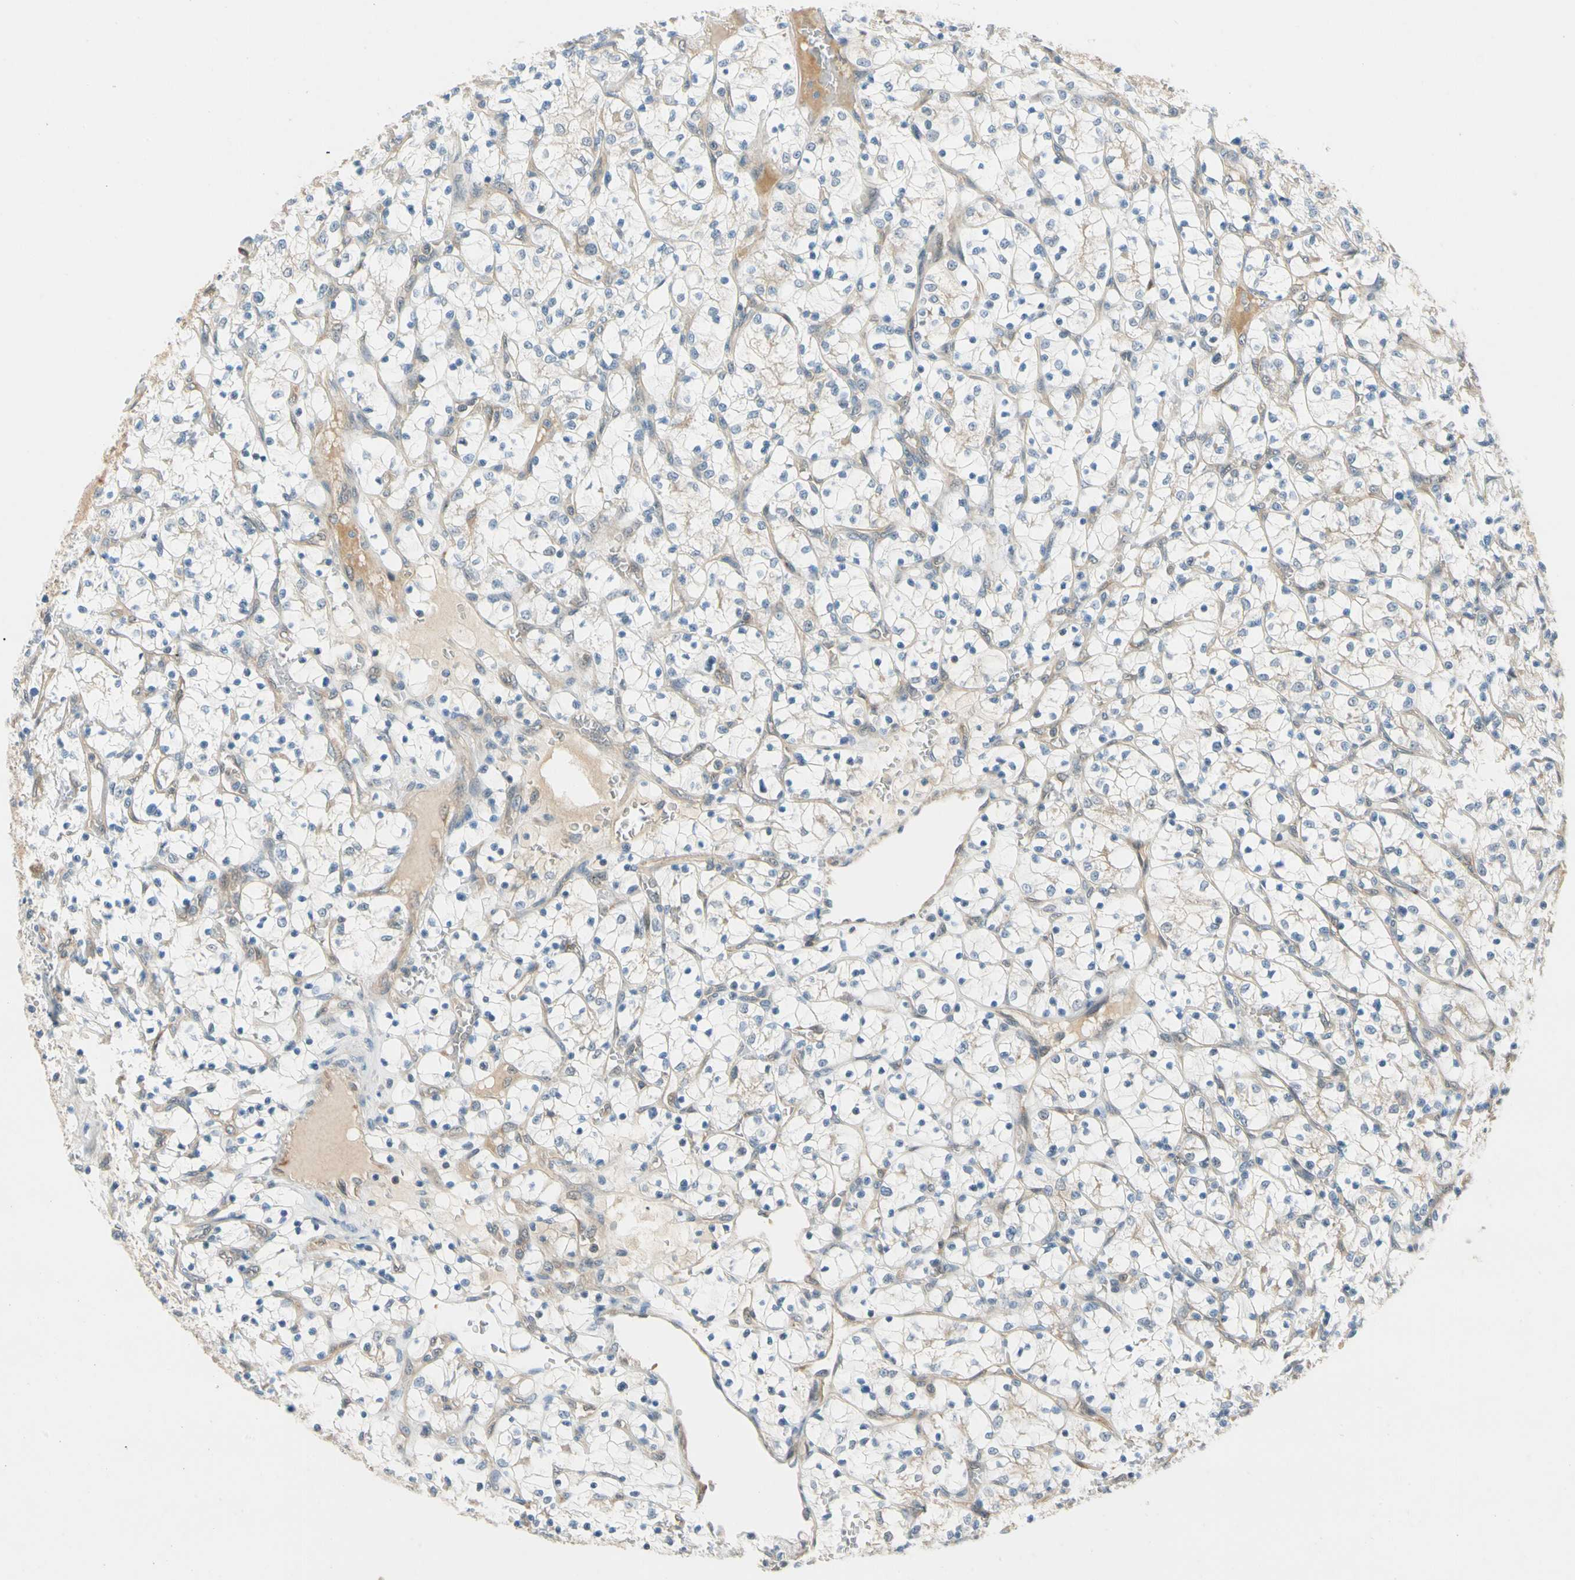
{"staining": {"intensity": "weak", "quantity": "<25%", "location": "cytoplasmic/membranous"}, "tissue": "renal cancer", "cell_type": "Tumor cells", "image_type": "cancer", "snomed": [{"axis": "morphology", "description": "Adenocarcinoma, NOS"}, {"axis": "topography", "description": "Kidney"}], "caption": "High magnification brightfield microscopy of renal cancer stained with DAB (3,3'-diaminobenzidine) (brown) and counterstained with hematoxylin (blue): tumor cells show no significant expression.", "gene": "WIPI1", "patient": {"sex": "female", "age": 69}}